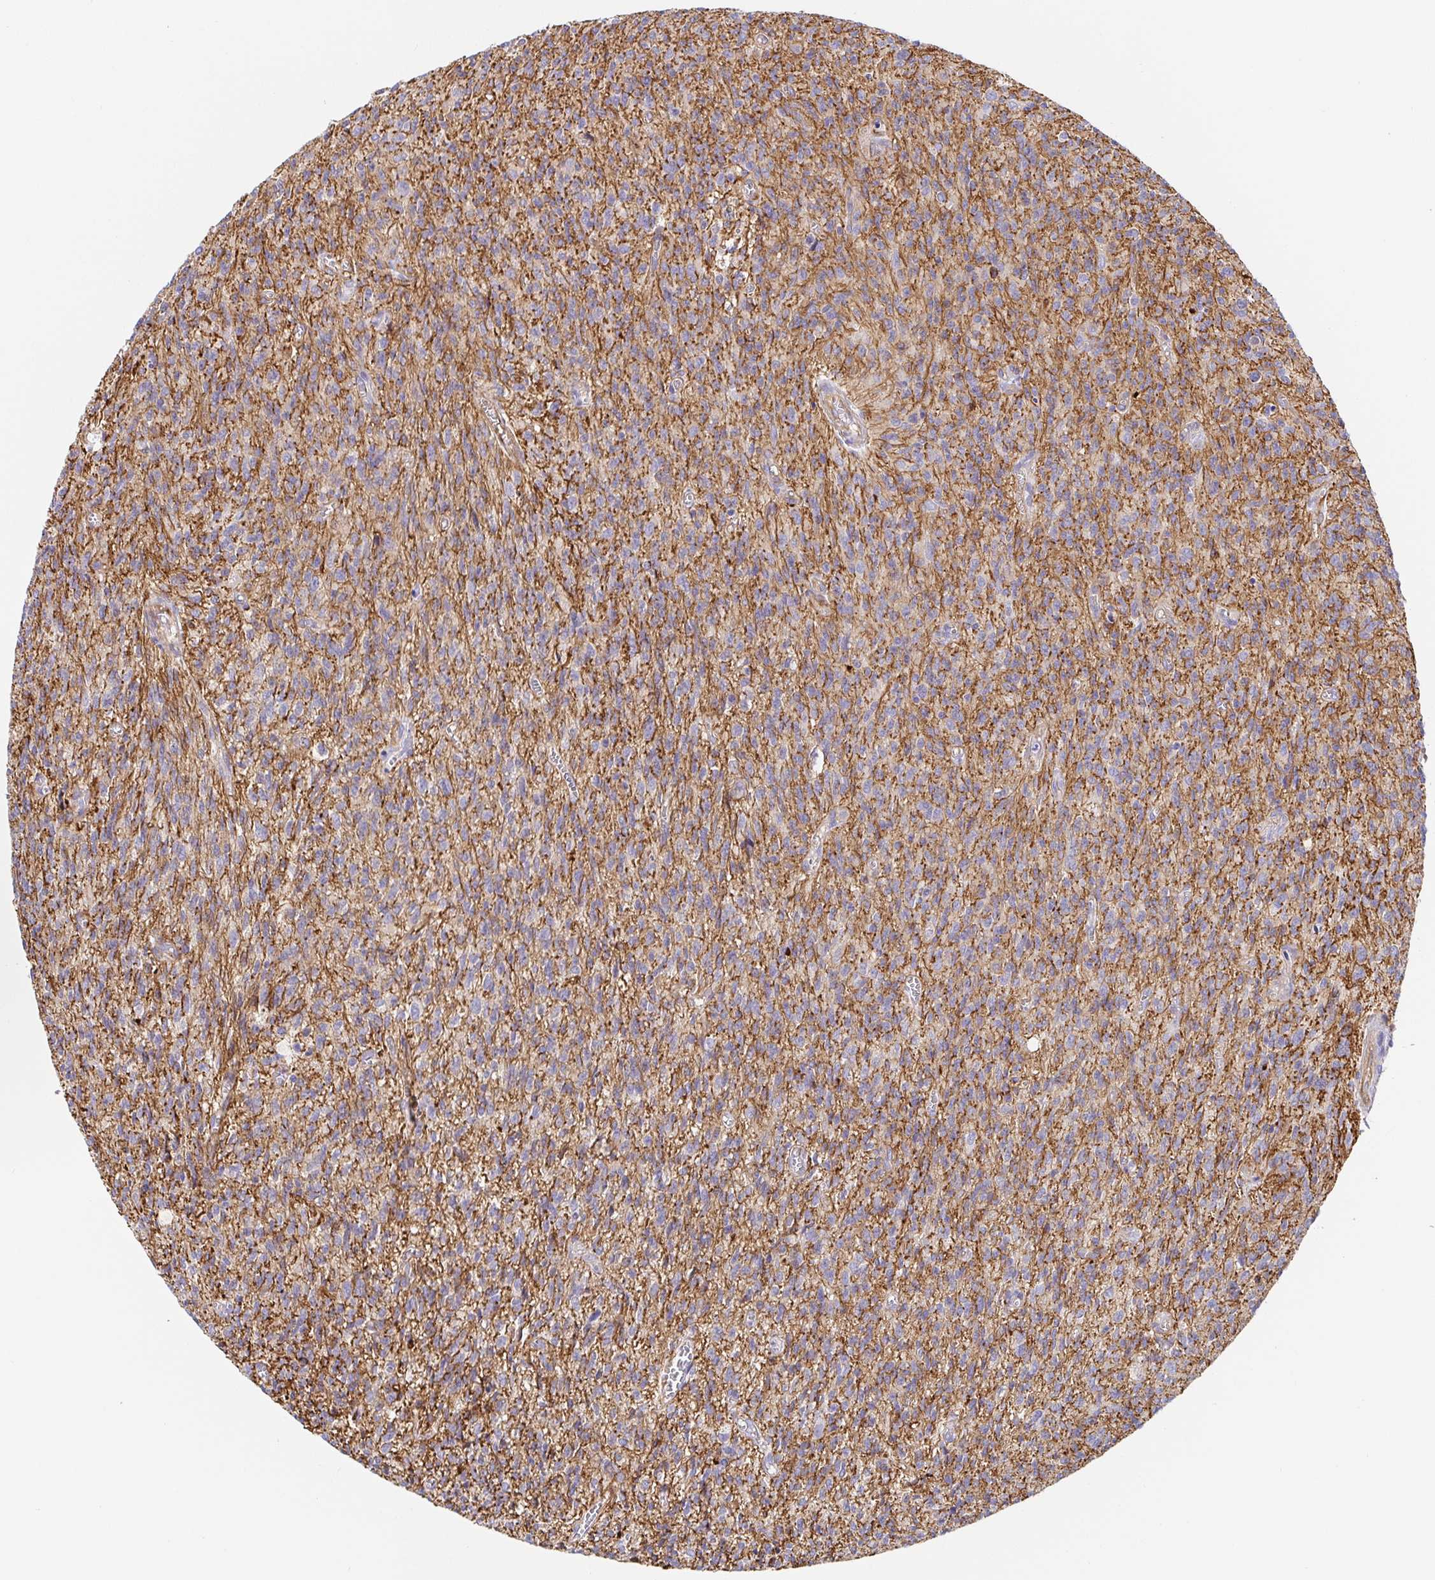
{"staining": {"intensity": "weak", "quantity": "<25%", "location": "cytoplasmic/membranous"}, "tissue": "glioma", "cell_type": "Tumor cells", "image_type": "cancer", "snomed": [{"axis": "morphology", "description": "Glioma, malignant, Low grade"}, {"axis": "topography", "description": "Brain"}], "caption": "Immunohistochemistry (IHC) of glioma exhibits no expression in tumor cells.", "gene": "DOCK1", "patient": {"sex": "male", "age": 64}}